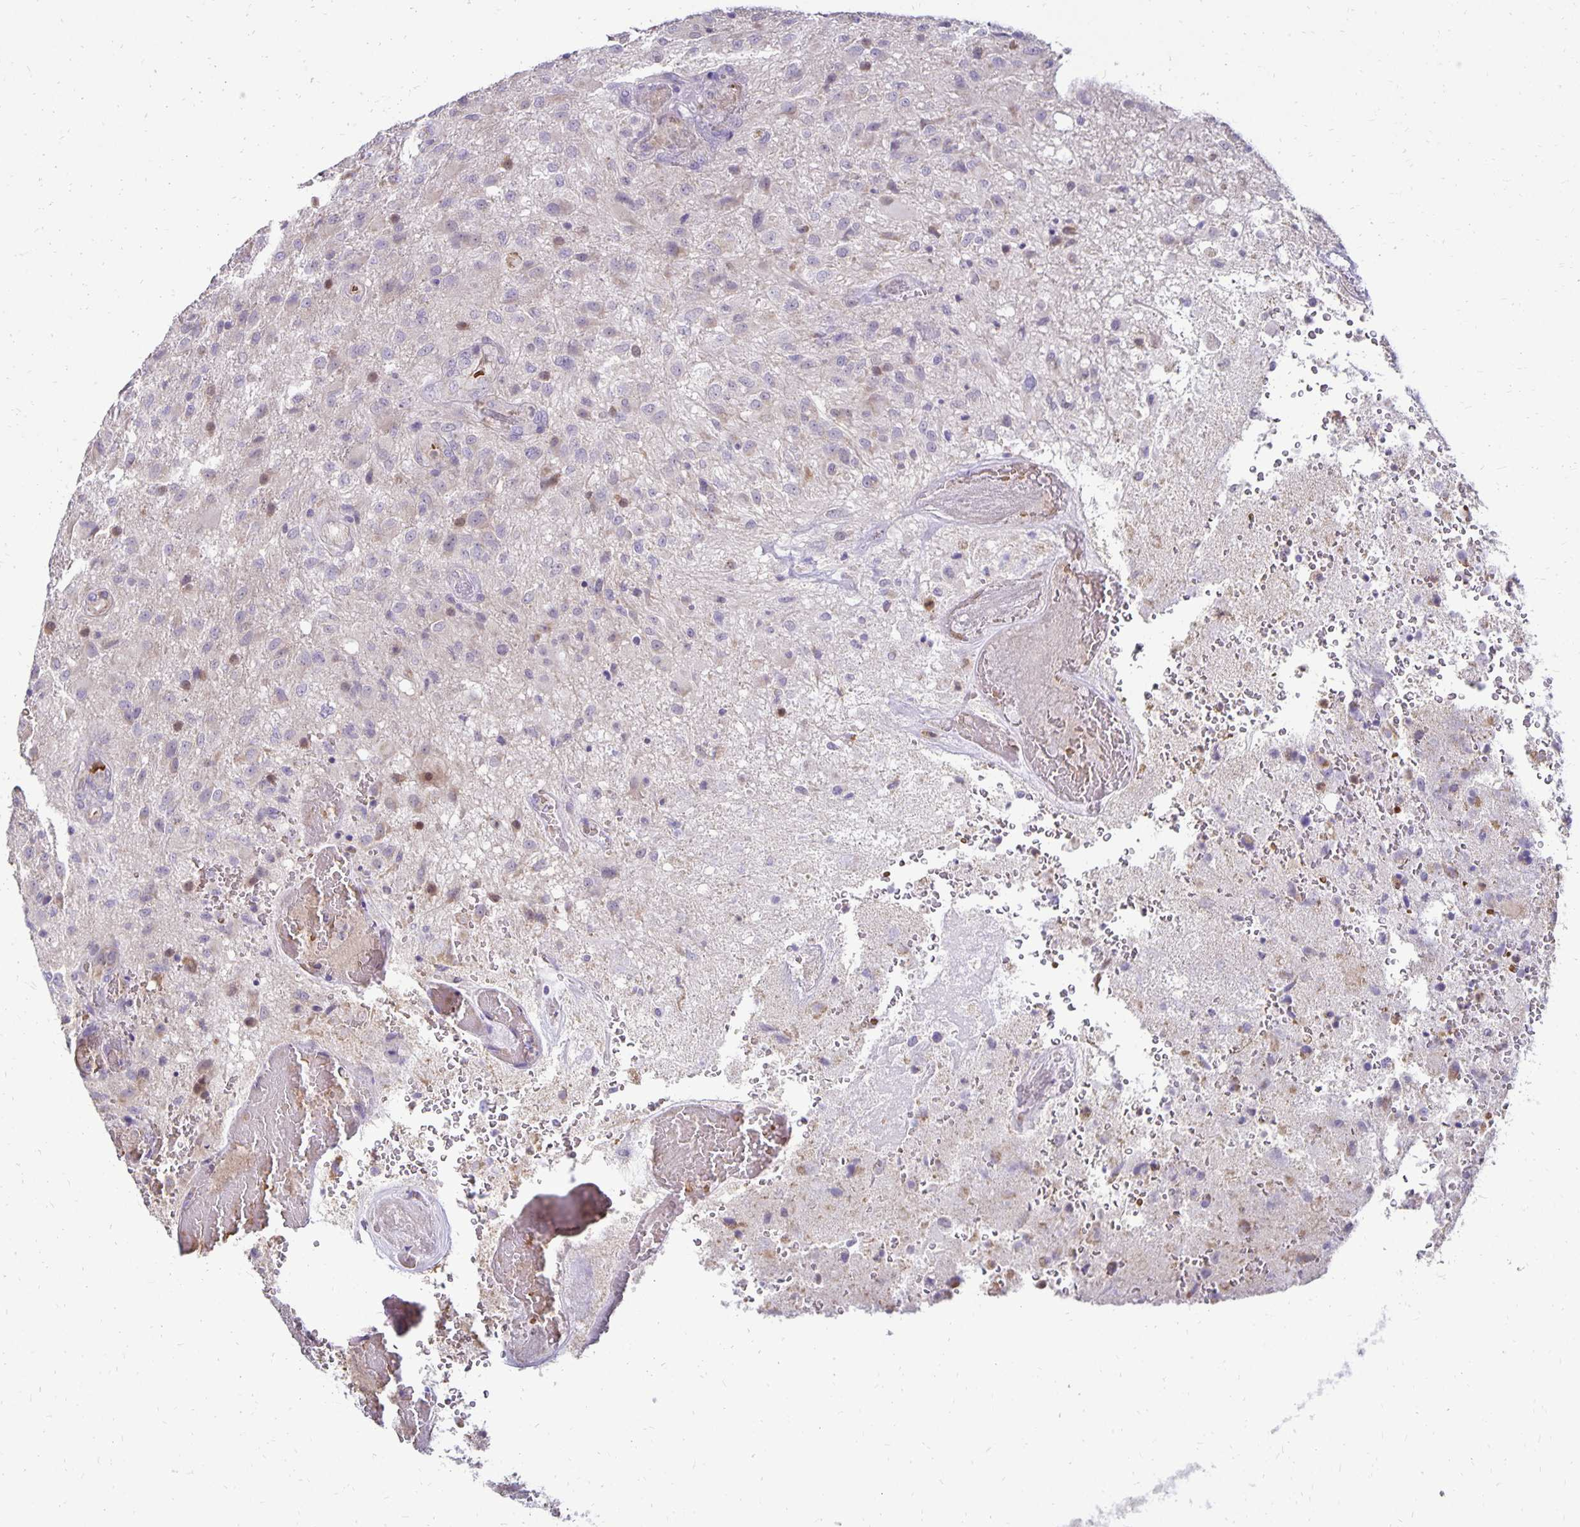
{"staining": {"intensity": "negative", "quantity": "none", "location": "none"}, "tissue": "glioma", "cell_type": "Tumor cells", "image_type": "cancer", "snomed": [{"axis": "morphology", "description": "Glioma, malignant, High grade"}, {"axis": "topography", "description": "Brain"}], "caption": "A high-resolution micrograph shows immunohistochemistry (IHC) staining of malignant glioma (high-grade), which demonstrates no significant staining in tumor cells.", "gene": "FN3K", "patient": {"sex": "male", "age": 53}}